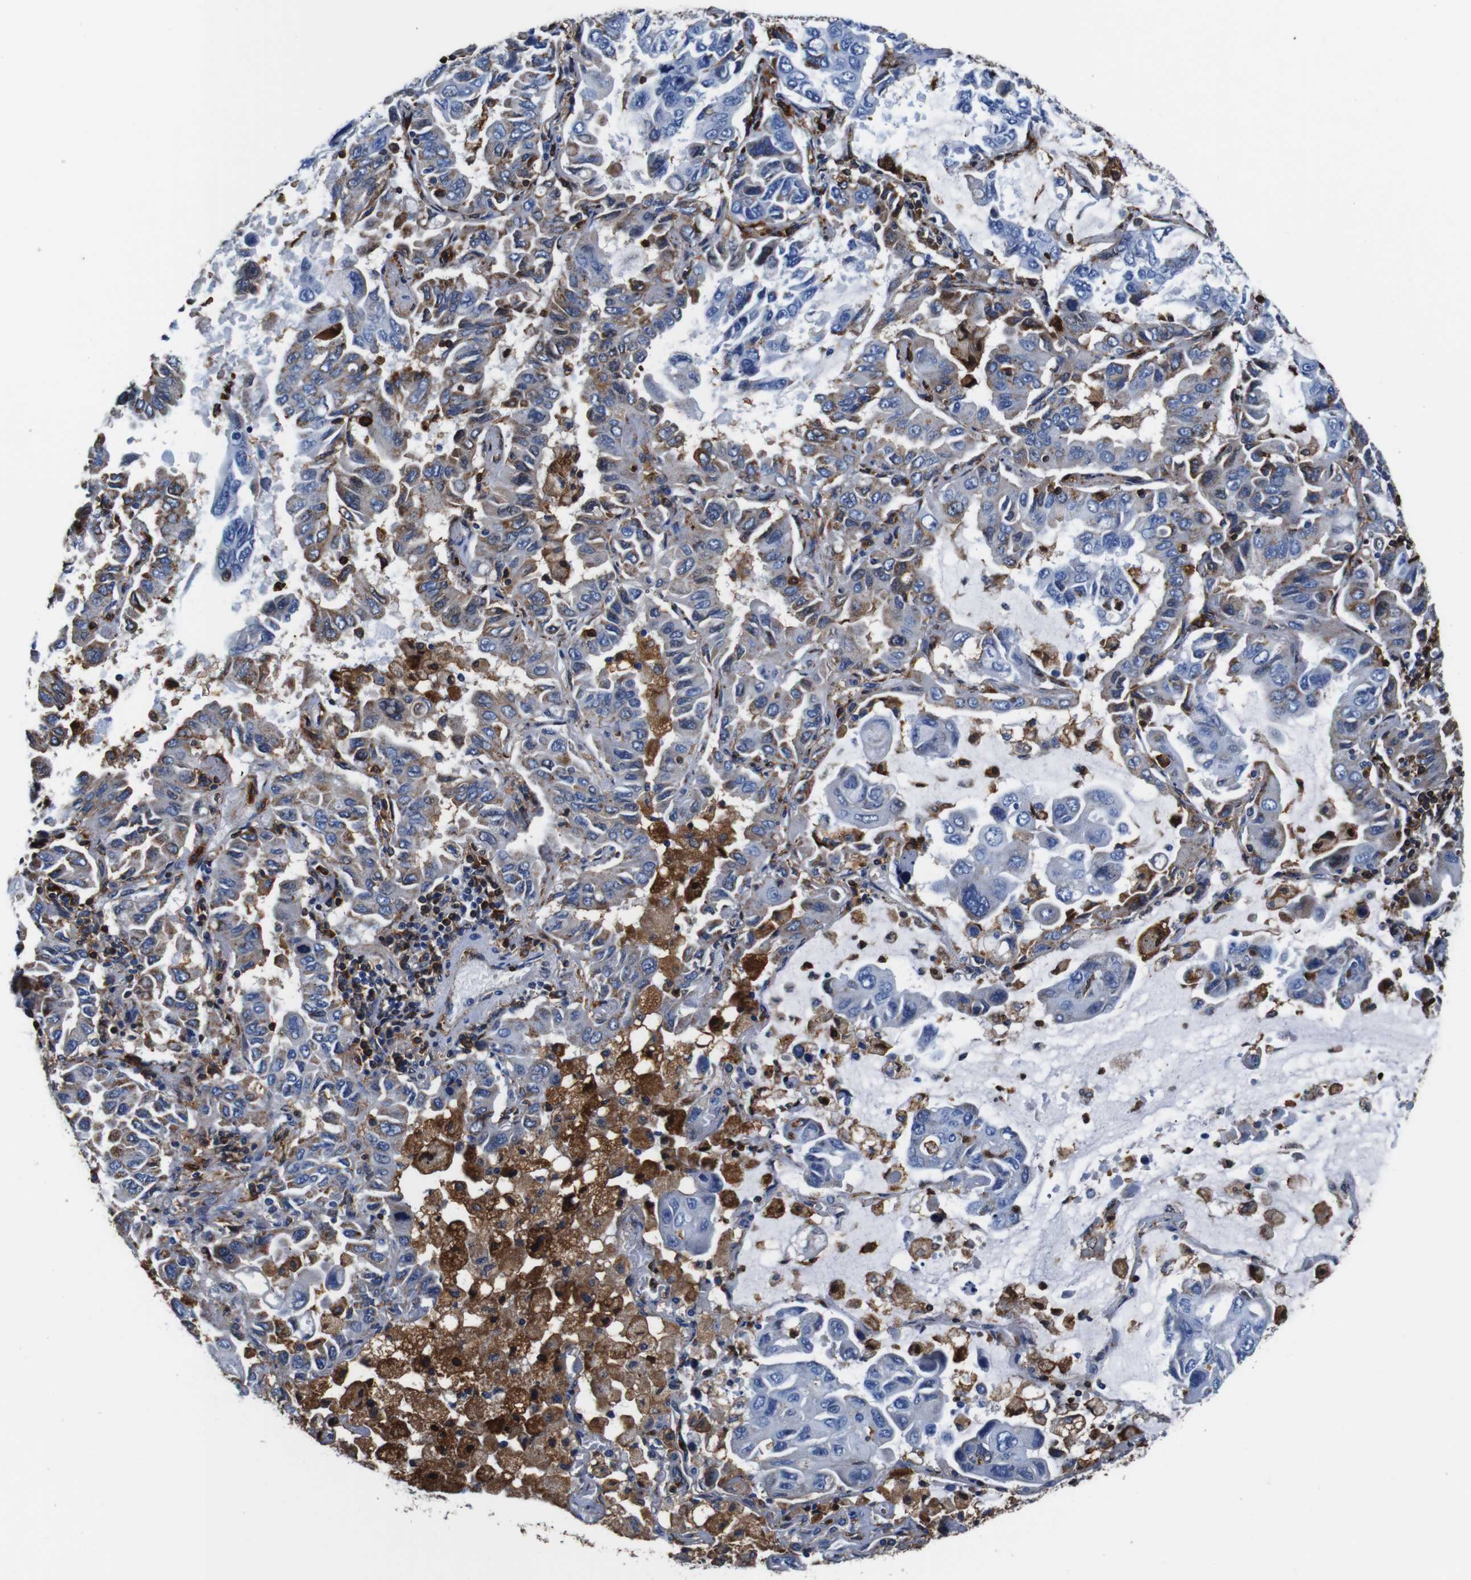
{"staining": {"intensity": "weak", "quantity": "<25%", "location": "cytoplasmic/membranous"}, "tissue": "lung cancer", "cell_type": "Tumor cells", "image_type": "cancer", "snomed": [{"axis": "morphology", "description": "Adenocarcinoma, NOS"}, {"axis": "topography", "description": "Lung"}], "caption": "A high-resolution micrograph shows immunohistochemistry (IHC) staining of lung cancer (adenocarcinoma), which demonstrates no significant staining in tumor cells.", "gene": "ANXA1", "patient": {"sex": "male", "age": 64}}